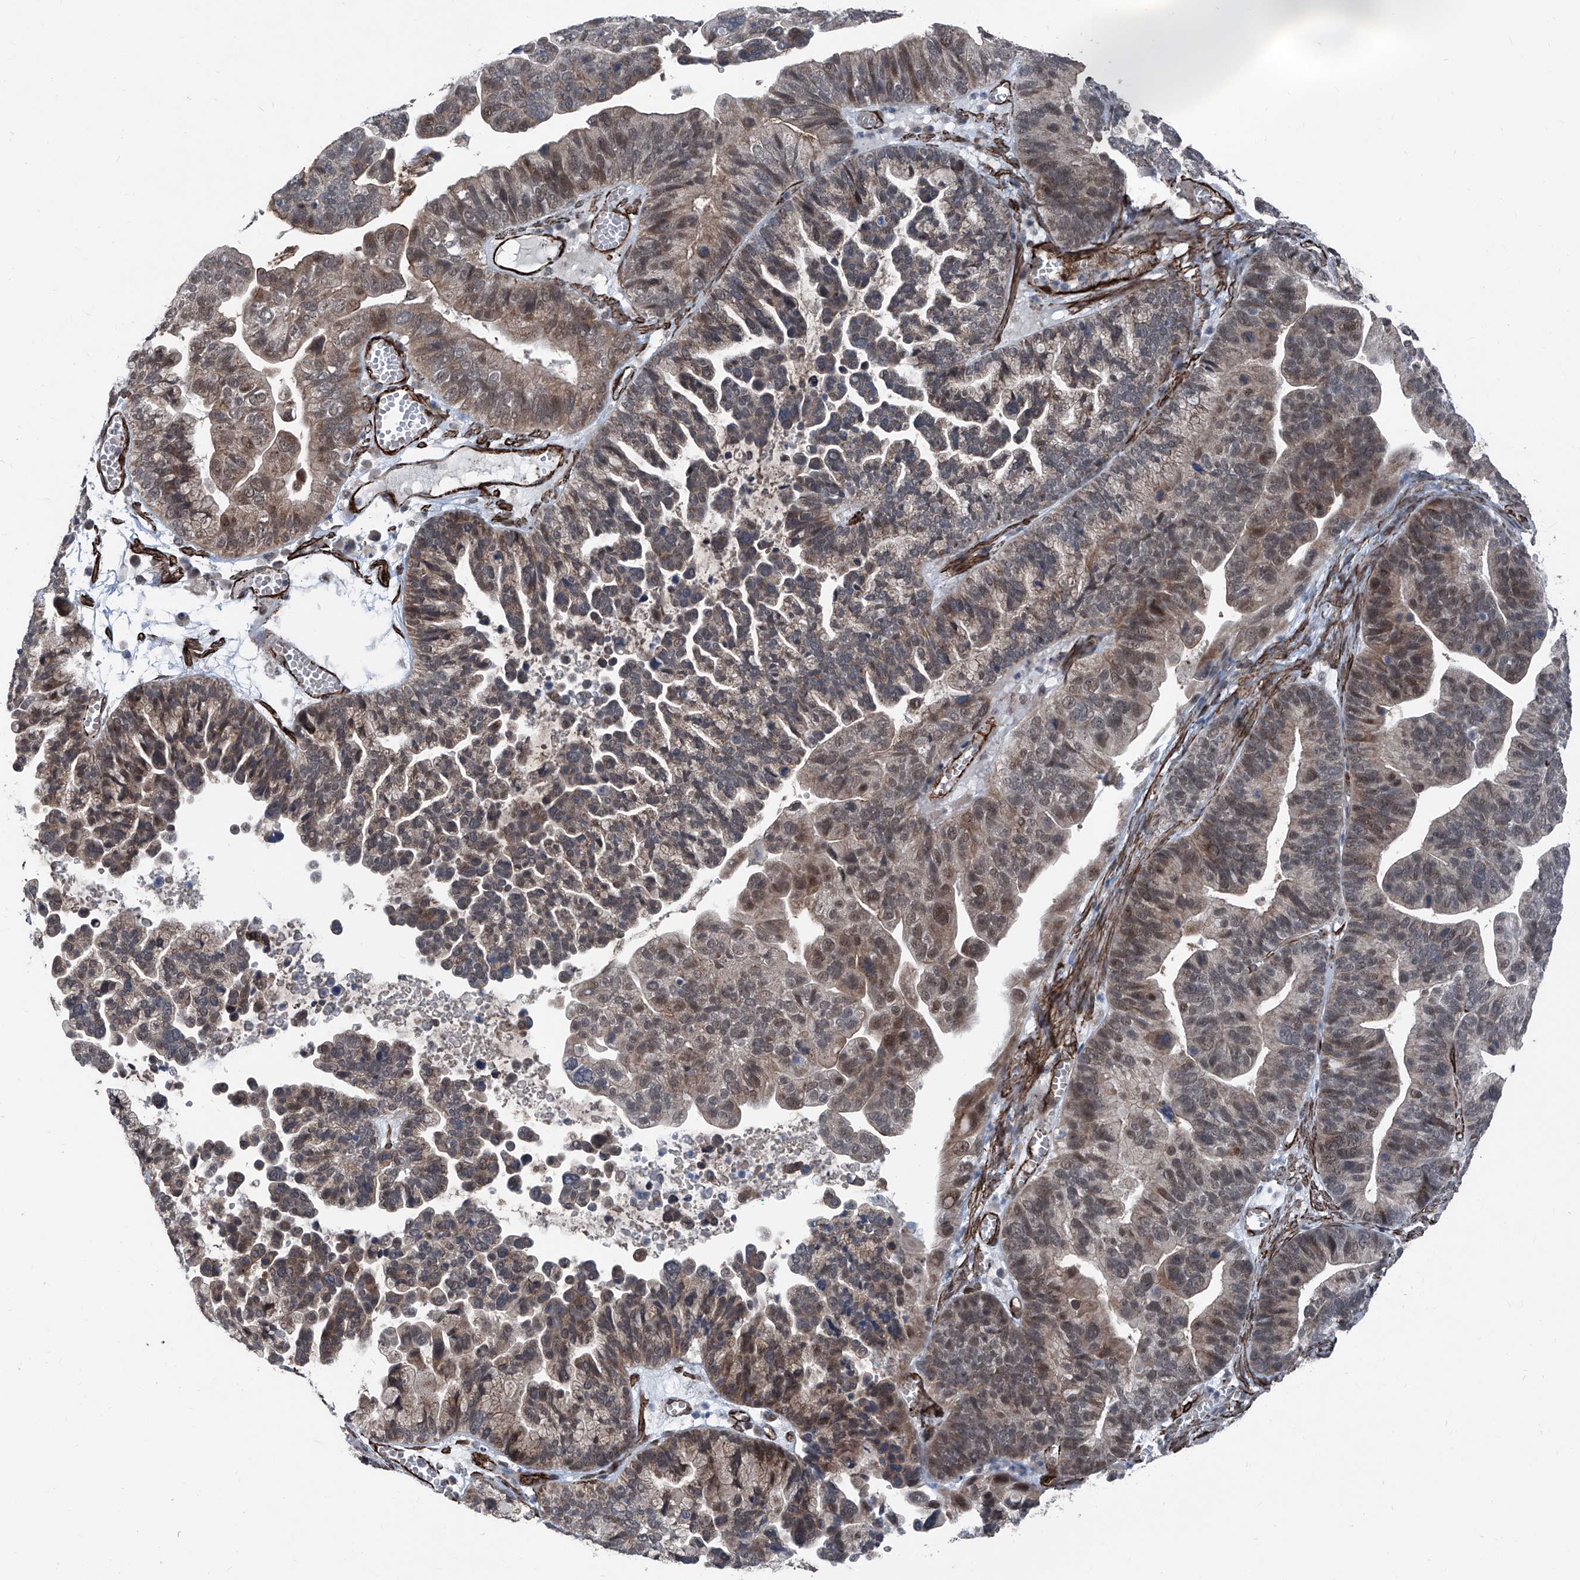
{"staining": {"intensity": "moderate", "quantity": "25%-75%", "location": "cytoplasmic/membranous,nuclear"}, "tissue": "ovarian cancer", "cell_type": "Tumor cells", "image_type": "cancer", "snomed": [{"axis": "morphology", "description": "Cystadenocarcinoma, serous, NOS"}, {"axis": "topography", "description": "Ovary"}], "caption": "Ovarian cancer (serous cystadenocarcinoma) stained with DAB (3,3'-diaminobenzidine) IHC reveals medium levels of moderate cytoplasmic/membranous and nuclear staining in approximately 25%-75% of tumor cells. Immunohistochemistry (ihc) stains the protein in brown and the nuclei are stained blue.", "gene": "COA7", "patient": {"sex": "female", "age": 56}}